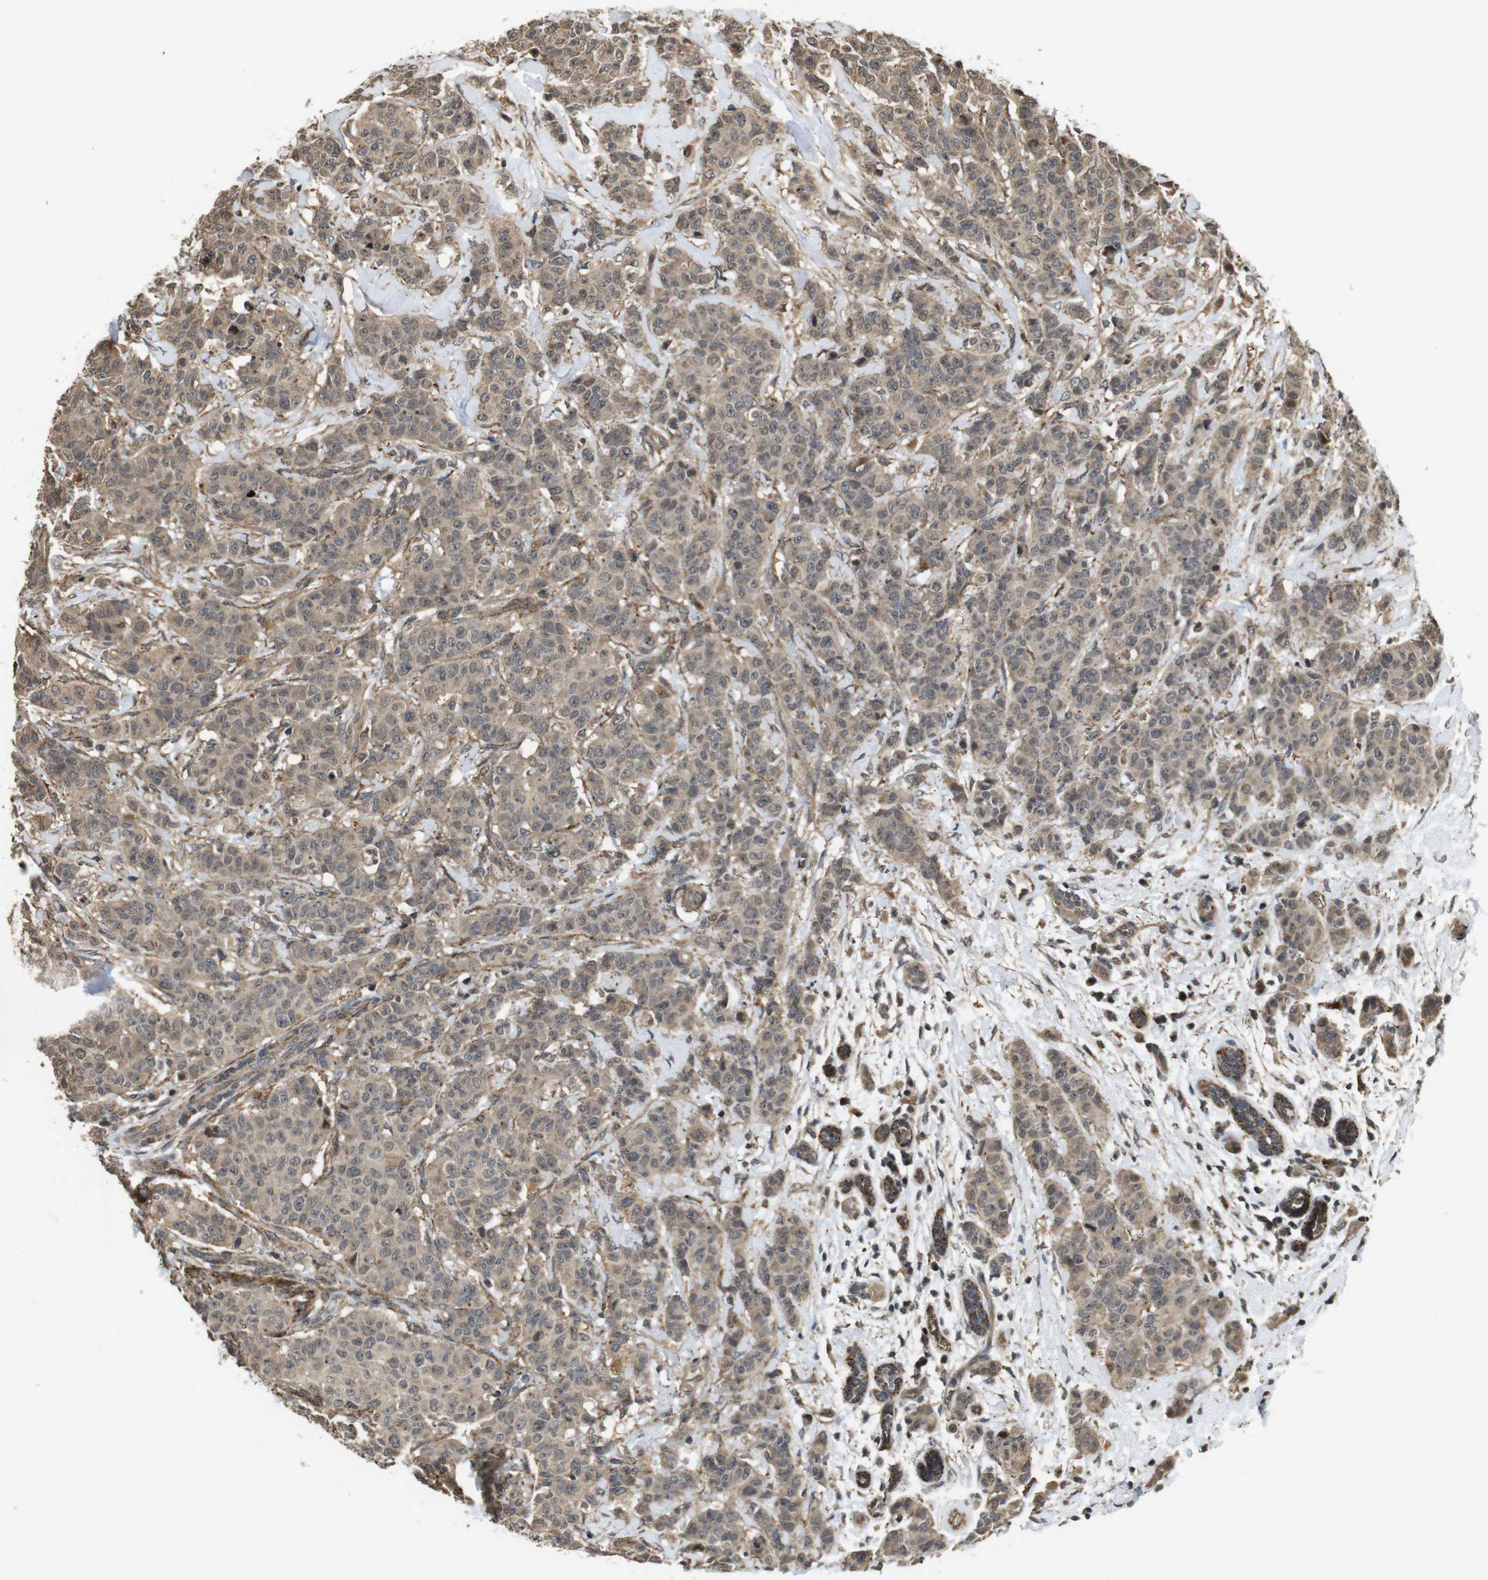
{"staining": {"intensity": "moderate", "quantity": ">75%", "location": "cytoplasmic/membranous,nuclear"}, "tissue": "breast cancer", "cell_type": "Tumor cells", "image_type": "cancer", "snomed": [{"axis": "morphology", "description": "Normal tissue, NOS"}, {"axis": "morphology", "description": "Duct carcinoma"}, {"axis": "topography", "description": "Breast"}], "caption": "An immunohistochemistry (IHC) histopathology image of neoplastic tissue is shown. Protein staining in brown shows moderate cytoplasmic/membranous and nuclear positivity in infiltrating ductal carcinoma (breast) within tumor cells. (Brightfield microscopy of DAB IHC at high magnification).", "gene": "FZD10", "patient": {"sex": "female", "age": 40}}